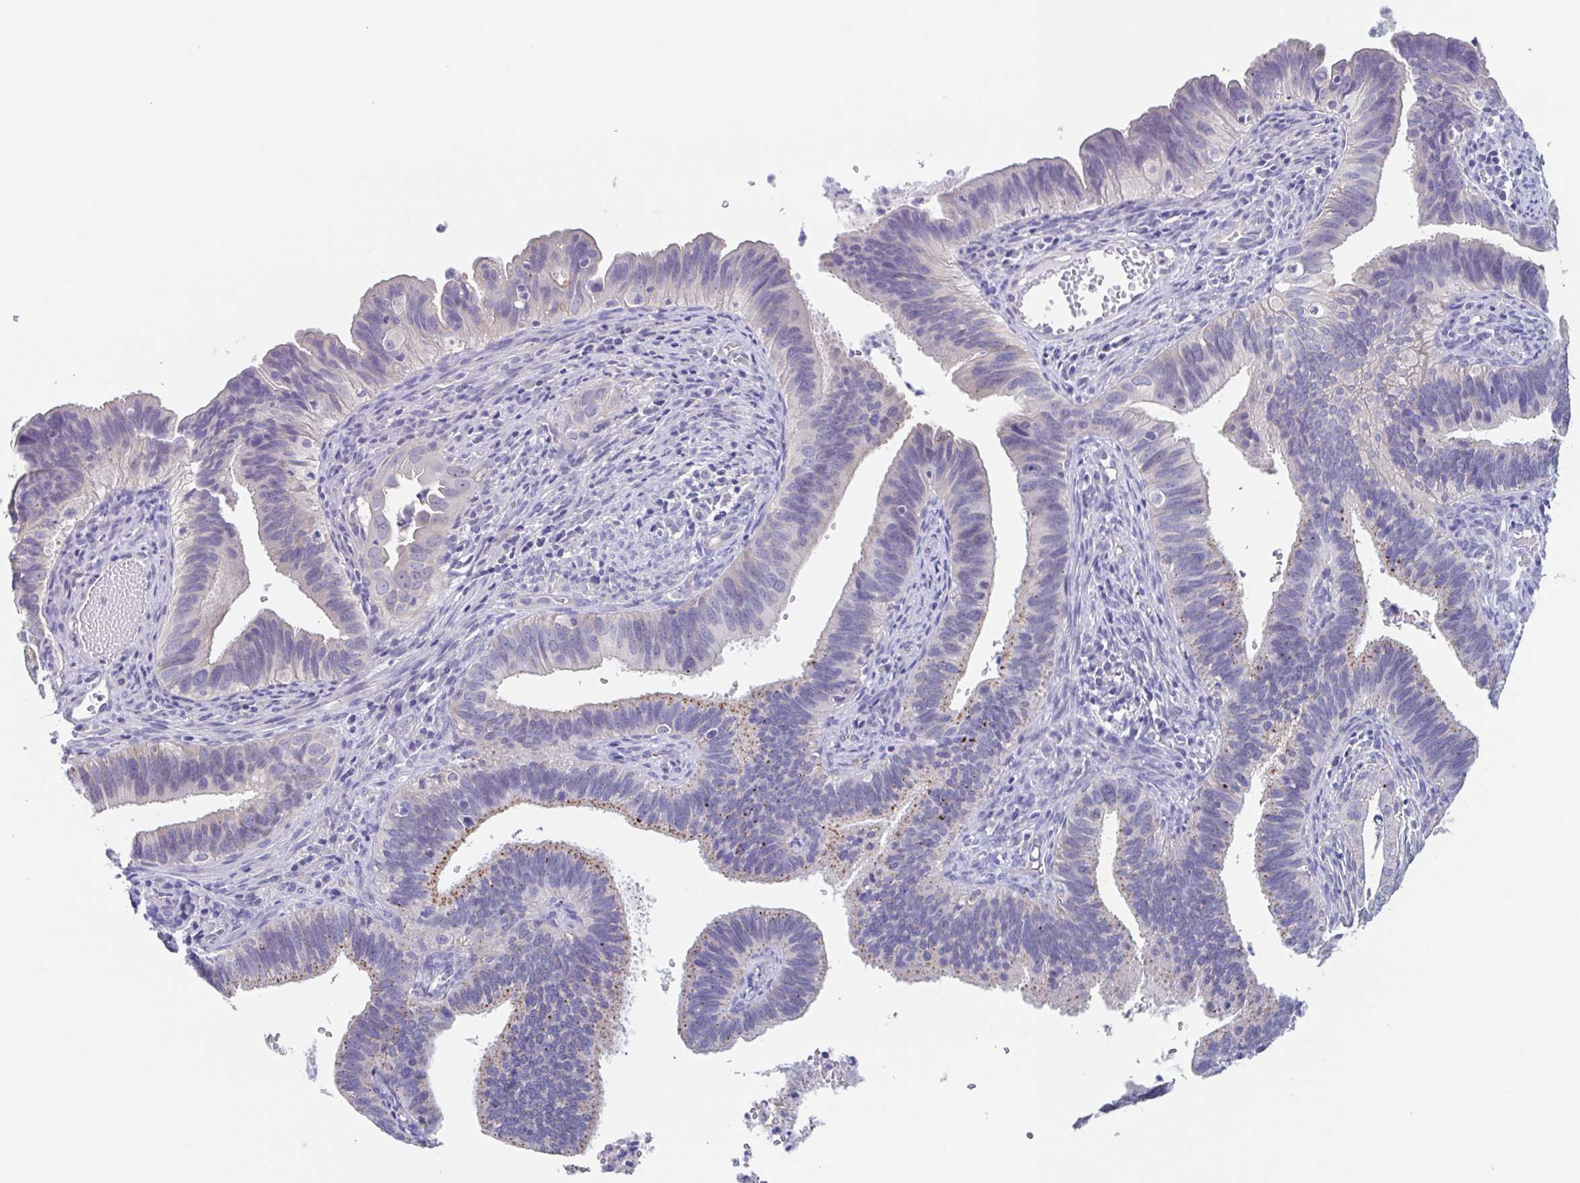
{"staining": {"intensity": "moderate", "quantity": "25%-75%", "location": "cytoplasmic/membranous"}, "tissue": "cervical cancer", "cell_type": "Tumor cells", "image_type": "cancer", "snomed": [{"axis": "morphology", "description": "Adenocarcinoma, NOS"}, {"axis": "topography", "description": "Cervix"}], "caption": "Tumor cells reveal moderate cytoplasmic/membranous expression in approximately 25%-75% of cells in cervical adenocarcinoma. The protein is stained brown, and the nuclei are stained in blue (DAB (3,3'-diaminobenzidine) IHC with brightfield microscopy, high magnification).", "gene": "CHMP5", "patient": {"sex": "female", "age": 42}}